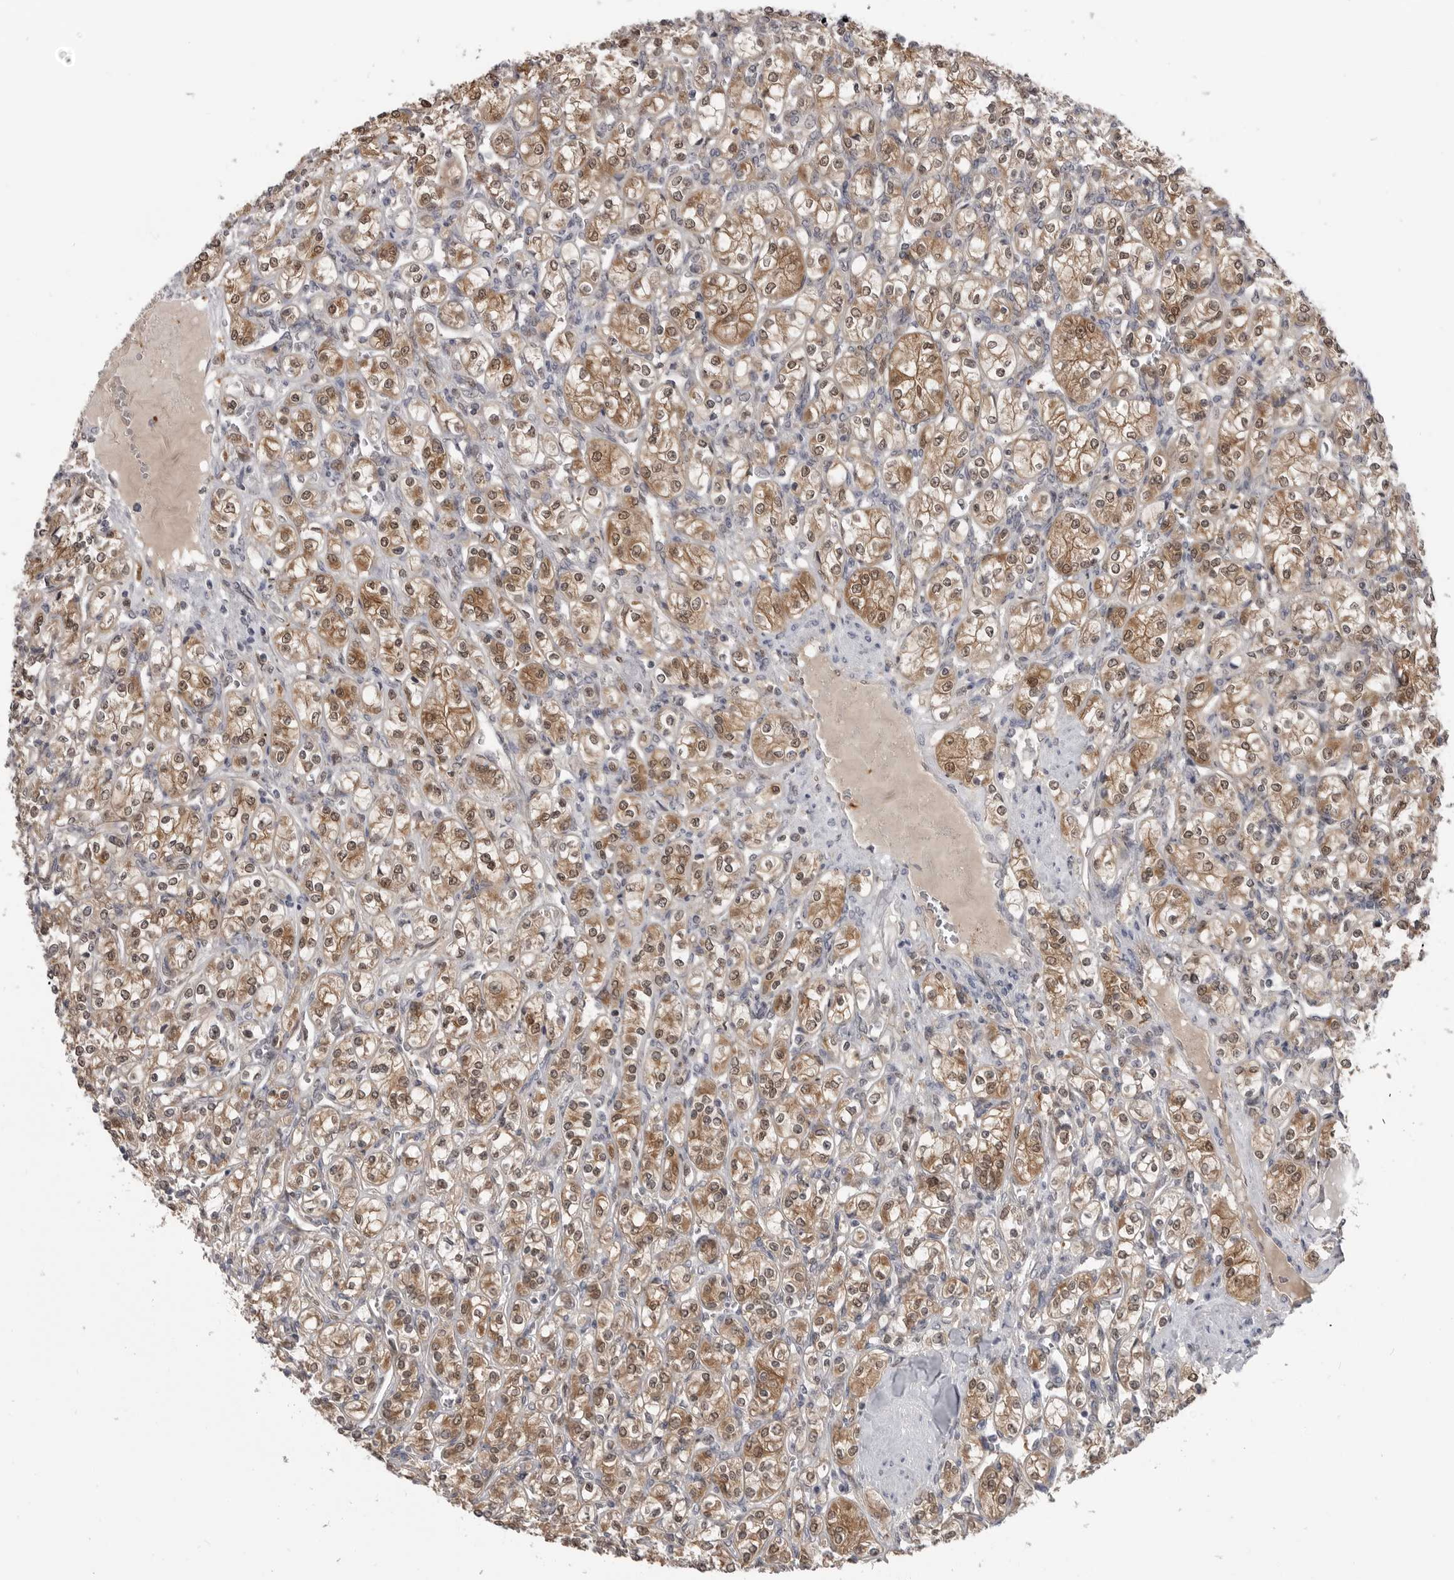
{"staining": {"intensity": "moderate", "quantity": ">75%", "location": "cytoplasmic/membranous,nuclear"}, "tissue": "renal cancer", "cell_type": "Tumor cells", "image_type": "cancer", "snomed": [{"axis": "morphology", "description": "Adenocarcinoma, NOS"}, {"axis": "topography", "description": "Kidney"}], "caption": "Renal cancer (adenocarcinoma) stained with DAB IHC exhibits medium levels of moderate cytoplasmic/membranous and nuclear expression in about >75% of tumor cells.", "gene": "PNPO", "patient": {"sex": "male", "age": 77}}